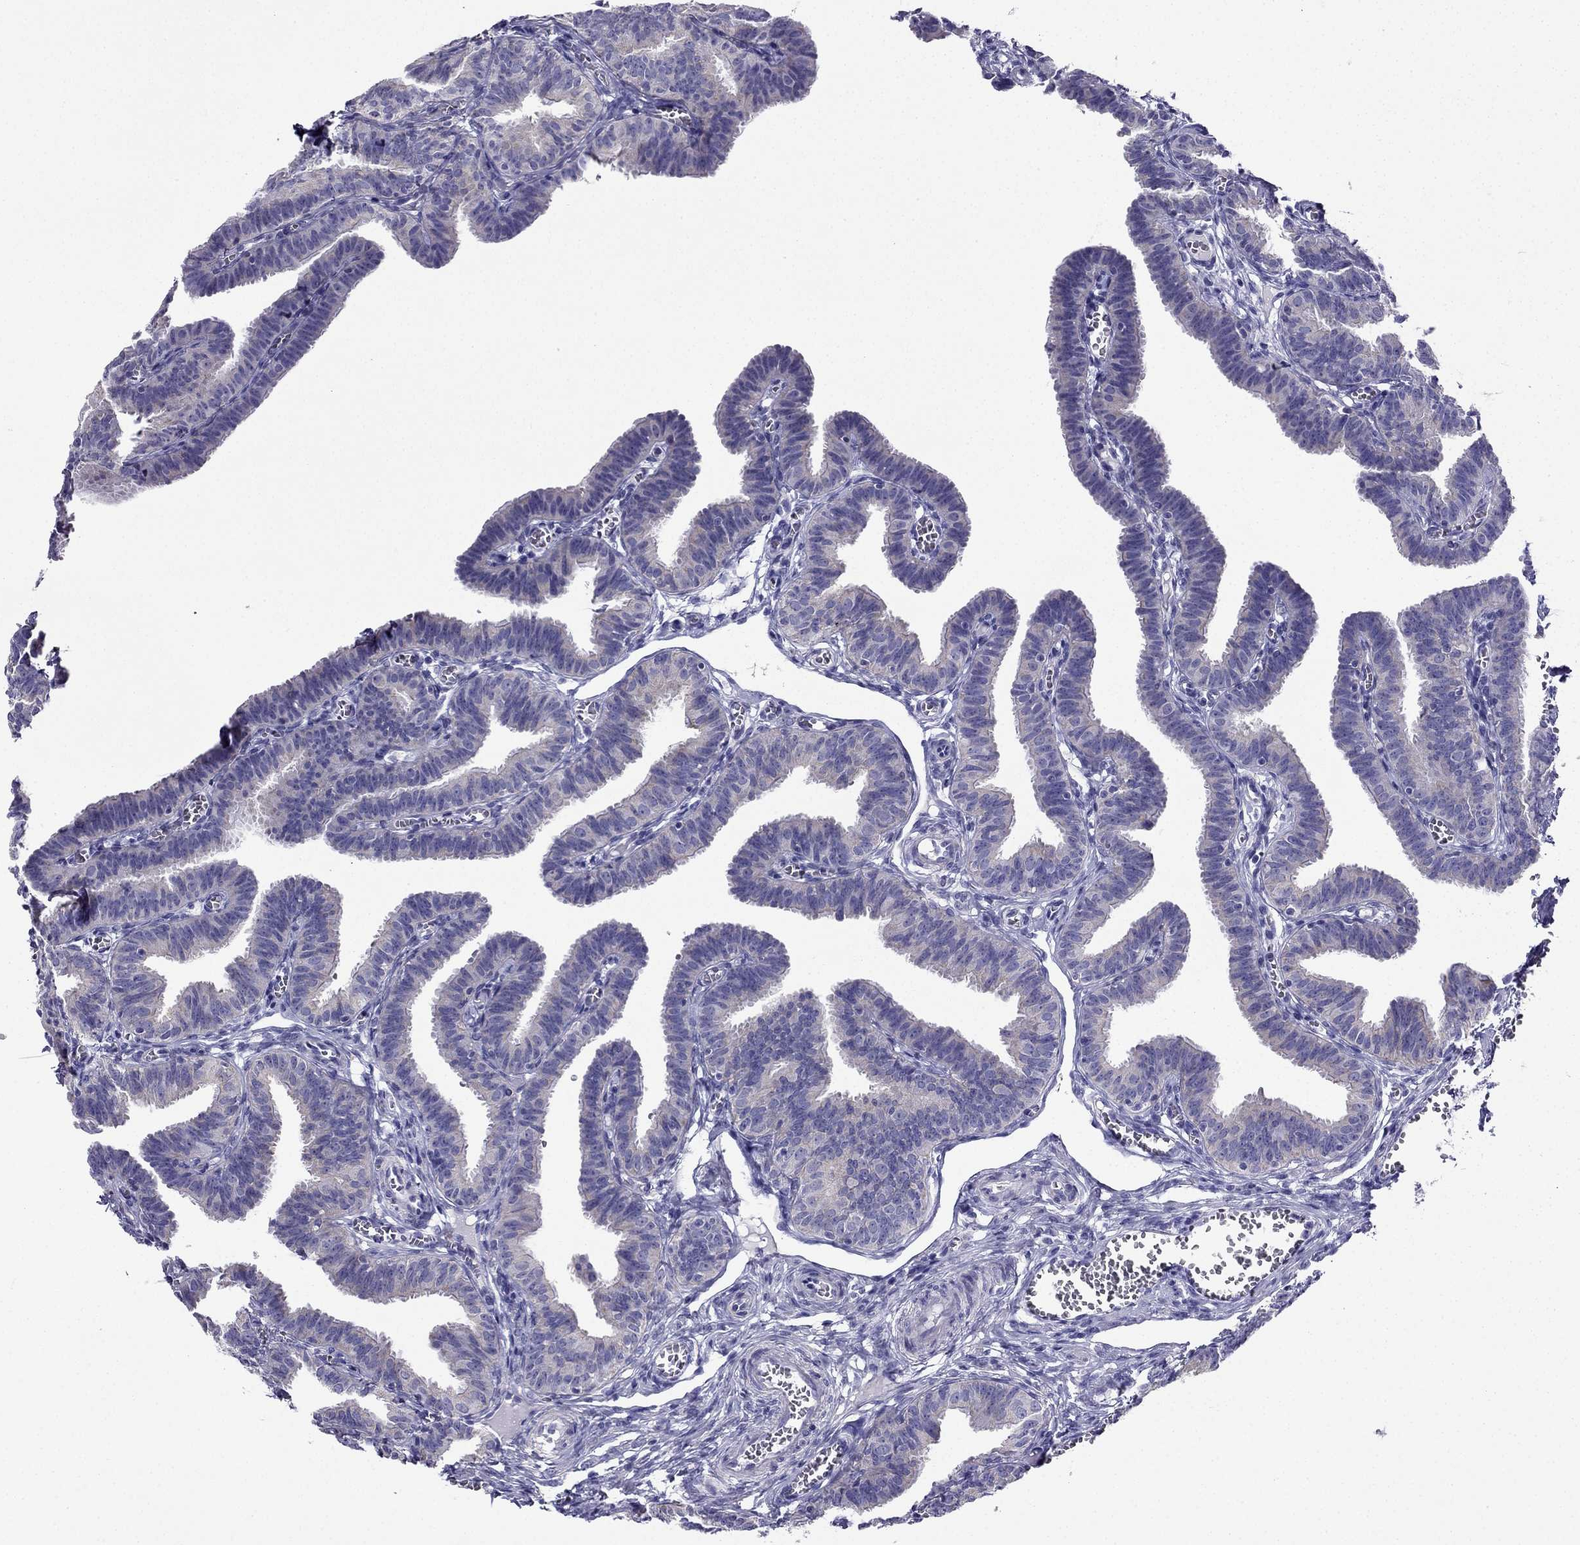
{"staining": {"intensity": "negative", "quantity": "none", "location": "none"}, "tissue": "fallopian tube", "cell_type": "Glandular cells", "image_type": "normal", "snomed": [{"axis": "morphology", "description": "Normal tissue, NOS"}, {"axis": "topography", "description": "Fallopian tube"}], "caption": "Glandular cells show no significant positivity in normal fallopian tube.", "gene": "KIF5A", "patient": {"sex": "female", "age": 25}}